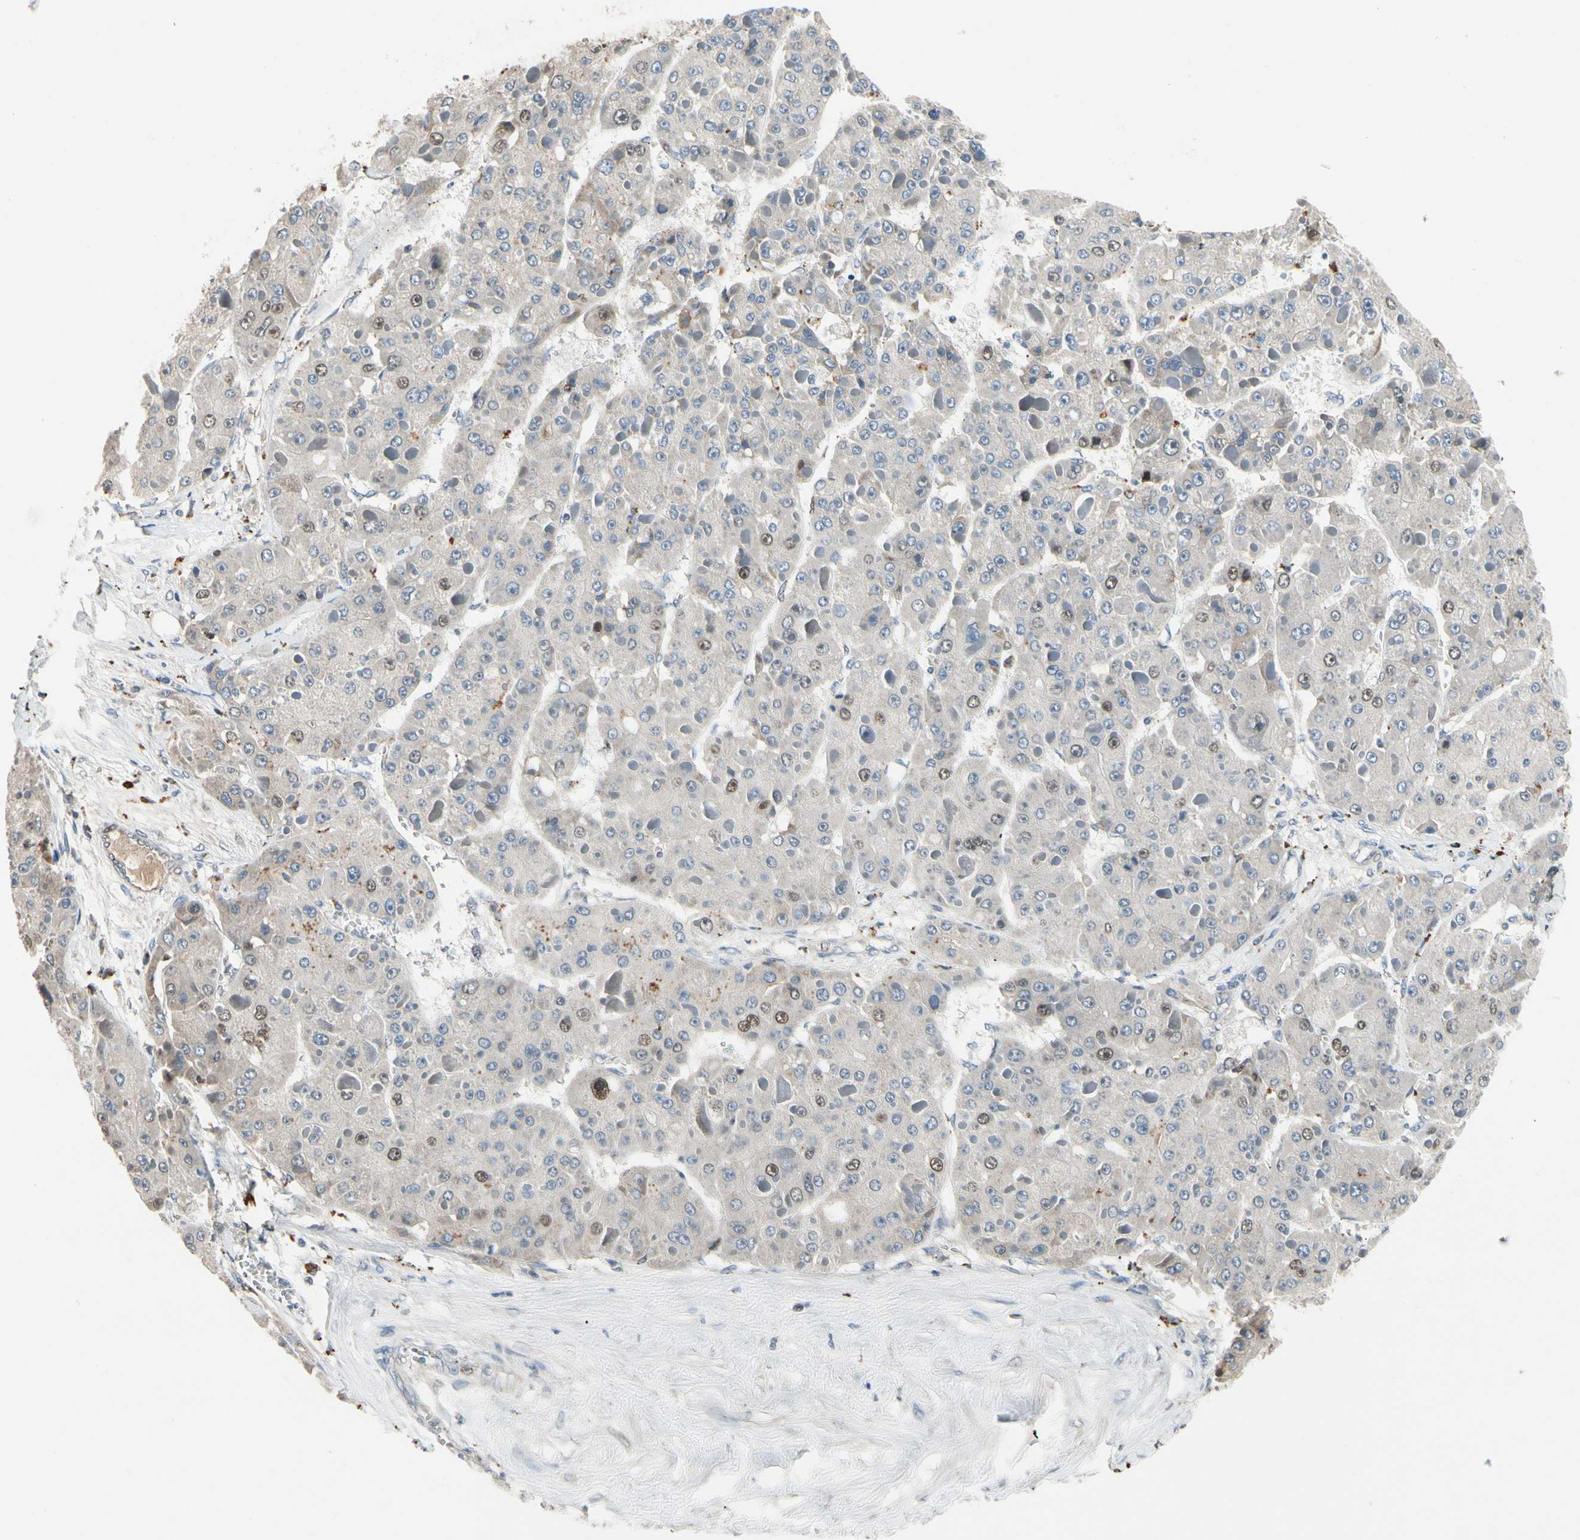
{"staining": {"intensity": "weak", "quantity": "<25%", "location": "nuclear"}, "tissue": "liver cancer", "cell_type": "Tumor cells", "image_type": "cancer", "snomed": [{"axis": "morphology", "description": "Carcinoma, Hepatocellular, NOS"}, {"axis": "topography", "description": "Liver"}], "caption": "Immunohistochemistry of human liver cancer (hepatocellular carcinoma) reveals no expression in tumor cells.", "gene": "ZKSCAN4", "patient": {"sex": "female", "age": 73}}